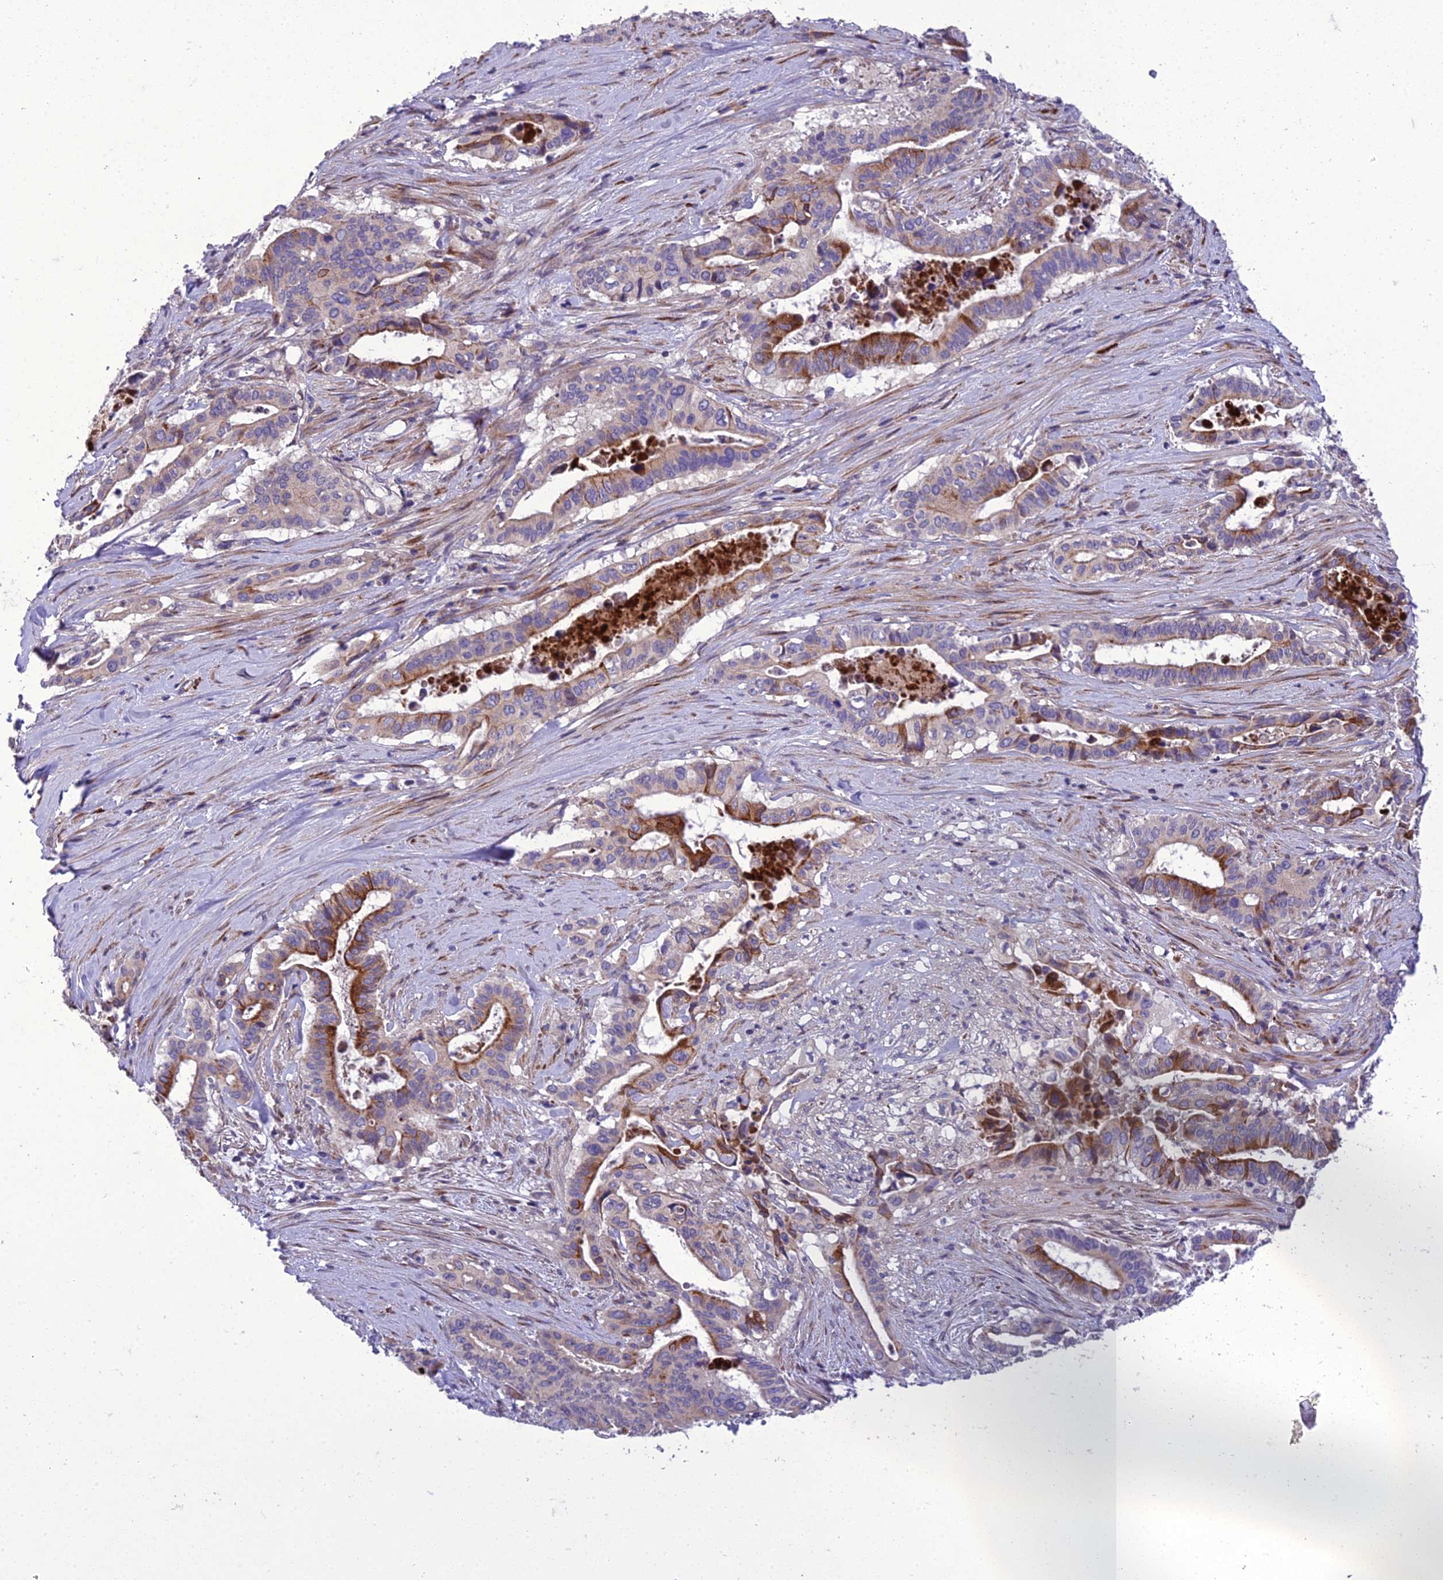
{"staining": {"intensity": "moderate", "quantity": "25%-75%", "location": "cytoplasmic/membranous"}, "tissue": "pancreatic cancer", "cell_type": "Tumor cells", "image_type": "cancer", "snomed": [{"axis": "morphology", "description": "Adenocarcinoma, NOS"}, {"axis": "topography", "description": "Pancreas"}], "caption": "Protein staining by immunohistochemistry (IHC) shows moderate cytoplasmic/membranous staining in approximately 25%-75% of tumor cells in pancreatic cancer (adenocarcinoma).", "gene": "ADIPOR2", "patient": {"sex": "female", "age": 77}}